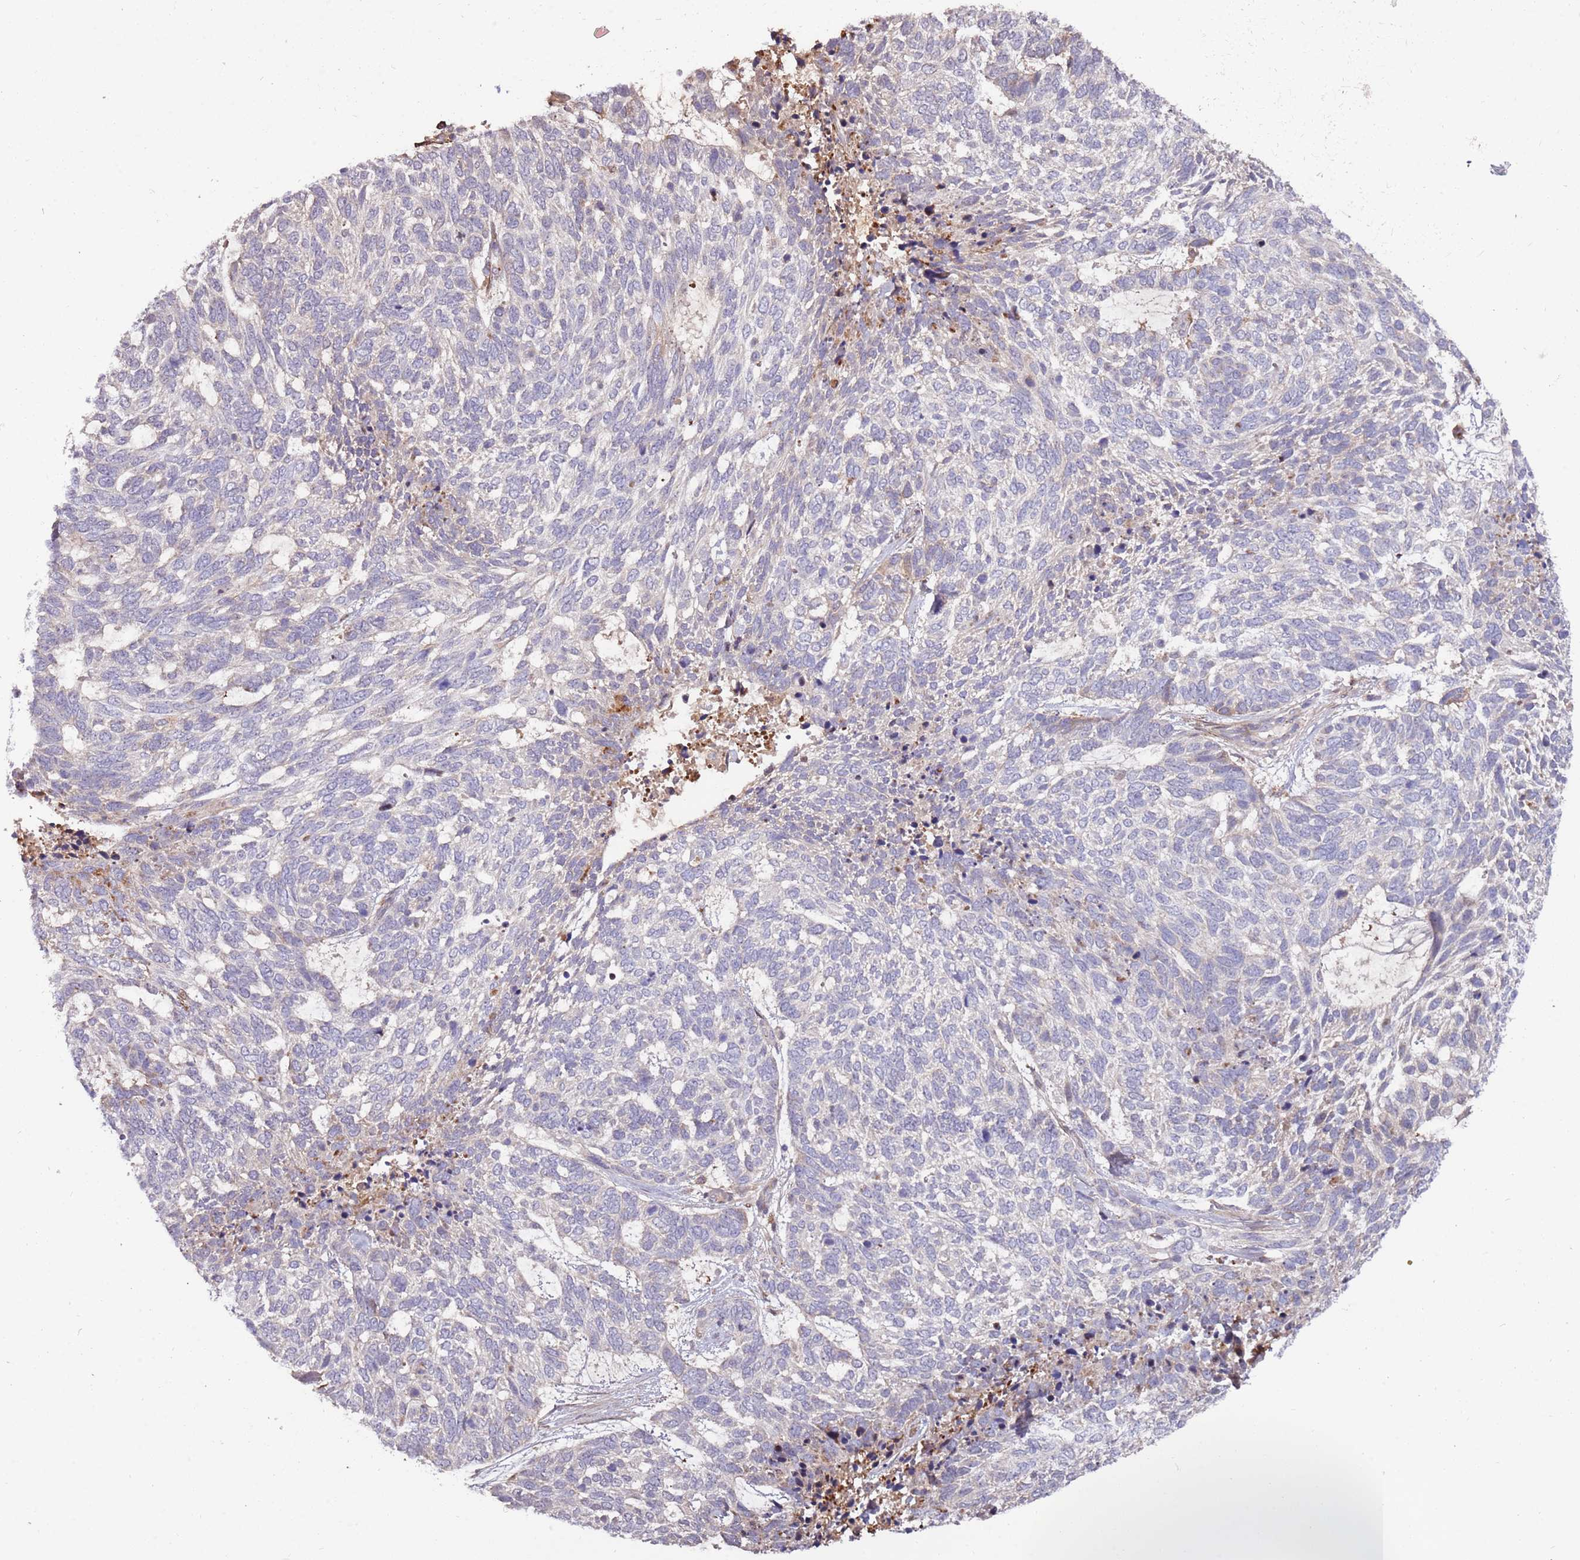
{"staining": {"intensity": "negative", "quantity": "none", "location": "none"}, "tissue": "skin cancer", "cell_type": "Tumor cells", "image_type": "cancer", "snomed": [{"axis": "morphology", "description": "Basal cell carcinoma"}, {"axis": "topography", "description": "Skin"}], "caption": "The immunohistochemistry (IHC) micrograph has no significant positivity in tumor cells of skin basal cell carcinoma tissue.", "gene": "RHBDL1", "patient": {"sex": "female", "age": 65}}